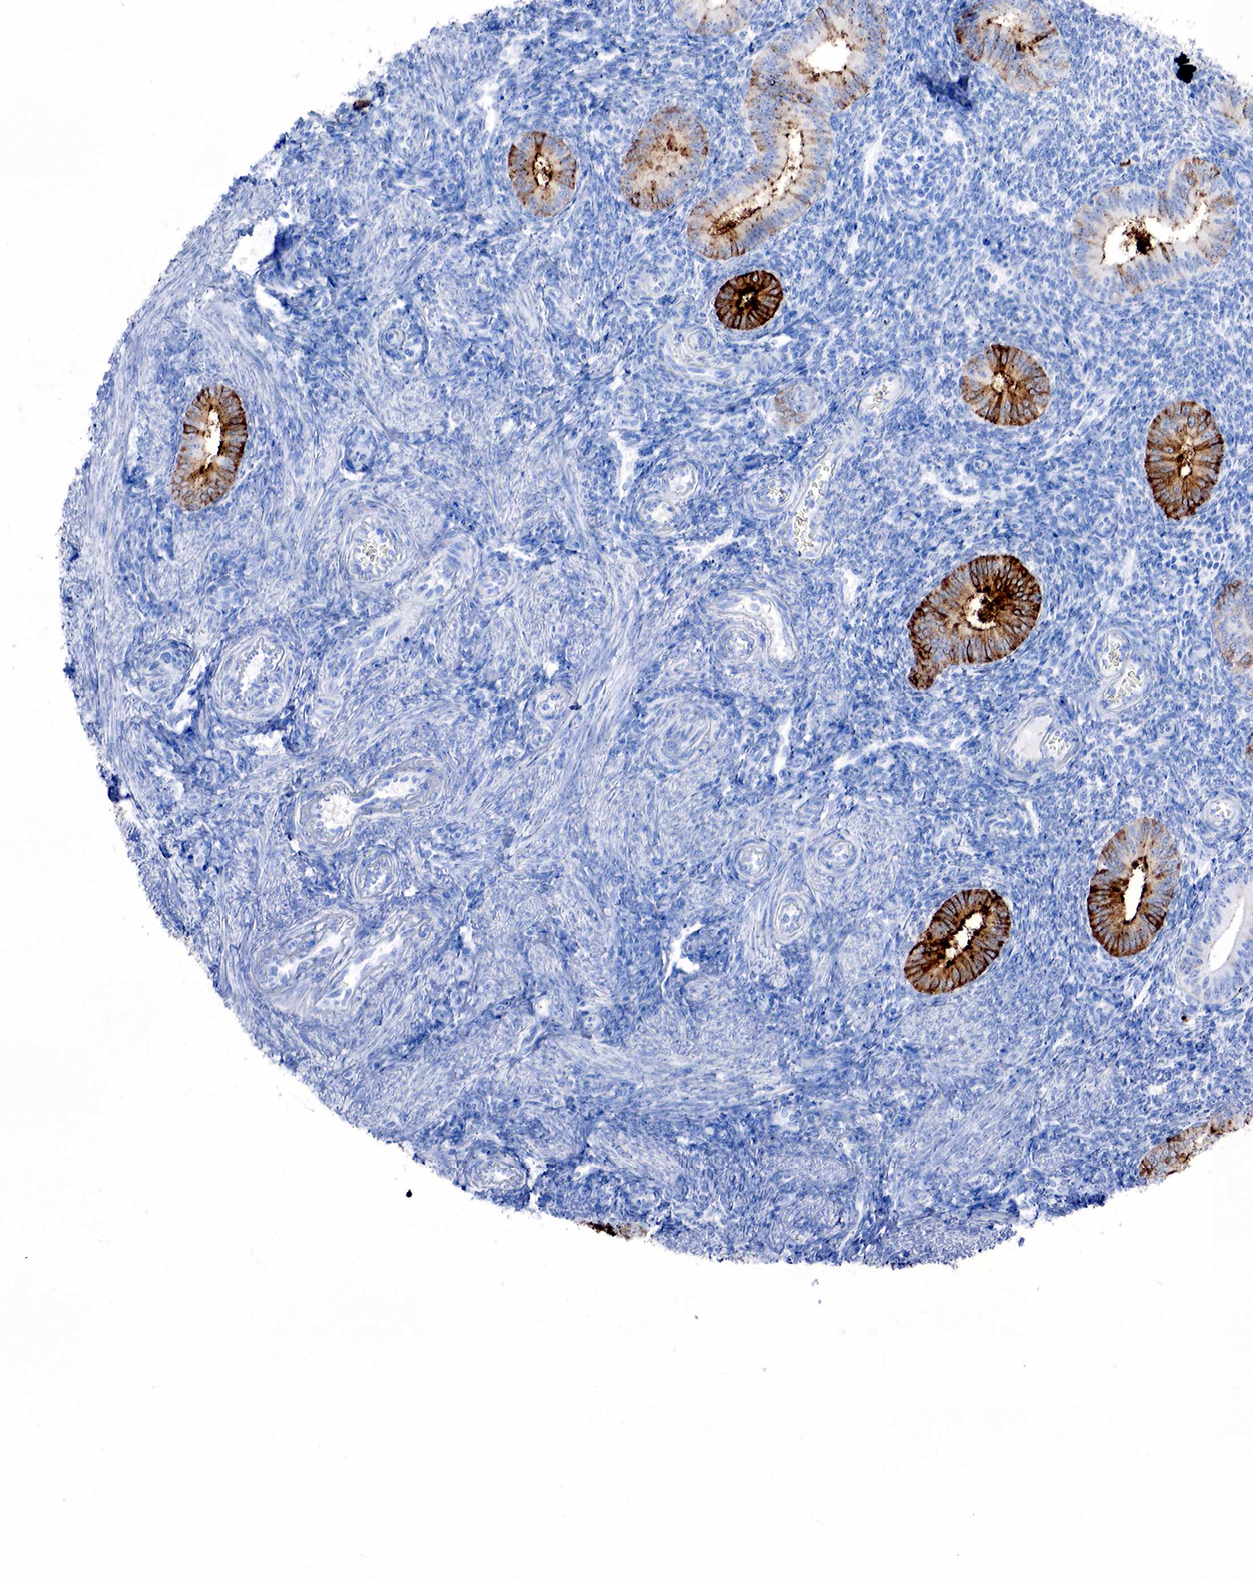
{"staining": {"intensity": "negative", "quantity": "none", "location": "none"}, "tissue": "endometrium", "cell_type": "Cells in endometrial stroma", "image_type": "normal", "snomed": [{"axis": "morphology", "description": "Normal tissue, NOS"}, {"axis": "topography", "description": "Endometrium"}], "caption": "This is an immunohistochemistry (IHC) histopathology image of normal endometrium. There is no staining in cells in endometrial stroma.", "gene": "FUT4", "patient": {"sex": "female", "age": 35}}